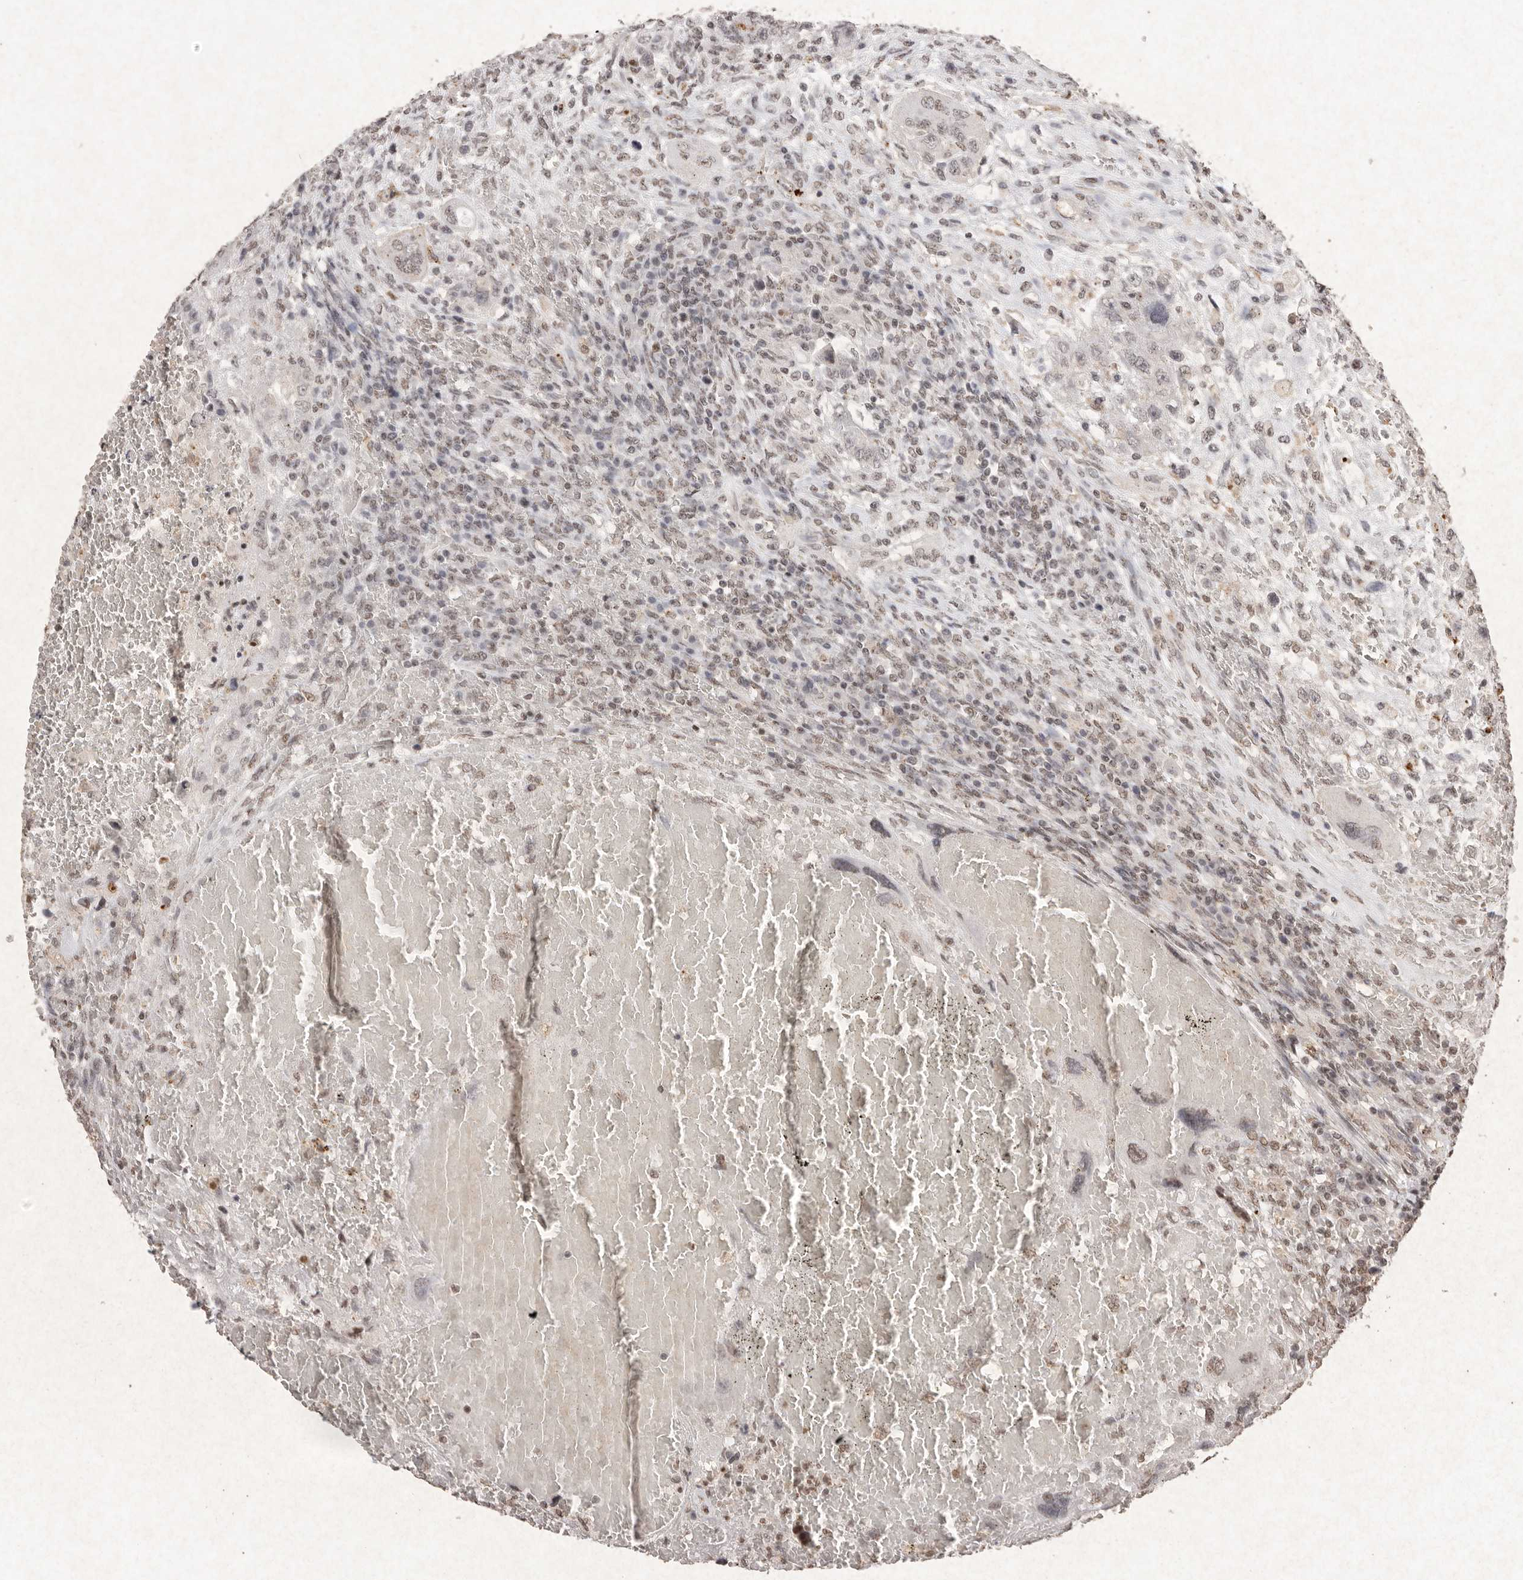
{"staining": {"intensity": "weak", "quantity": "25%-75%", "location": "nuclear"}, "tissue": "testis cancer", "cell_type": "Tumor cells", "image_type": "cancer", "snomed": [{"axis": "morphology", "description": "Carcinoma, Embryonal, NOS"}, {"axis": "topography", "description": "Testis"}], "caption": "Immunohistochemistry photomicrograph of neoplastic tissue: human testis cancer stained using IHC shows low levels of weak protein expression localized specifically in the nuclear of tumor cells, appearing as a nuclear brown color.", "gene": "NKX3-2", "patient": {"sex": "male", "age": 26}}